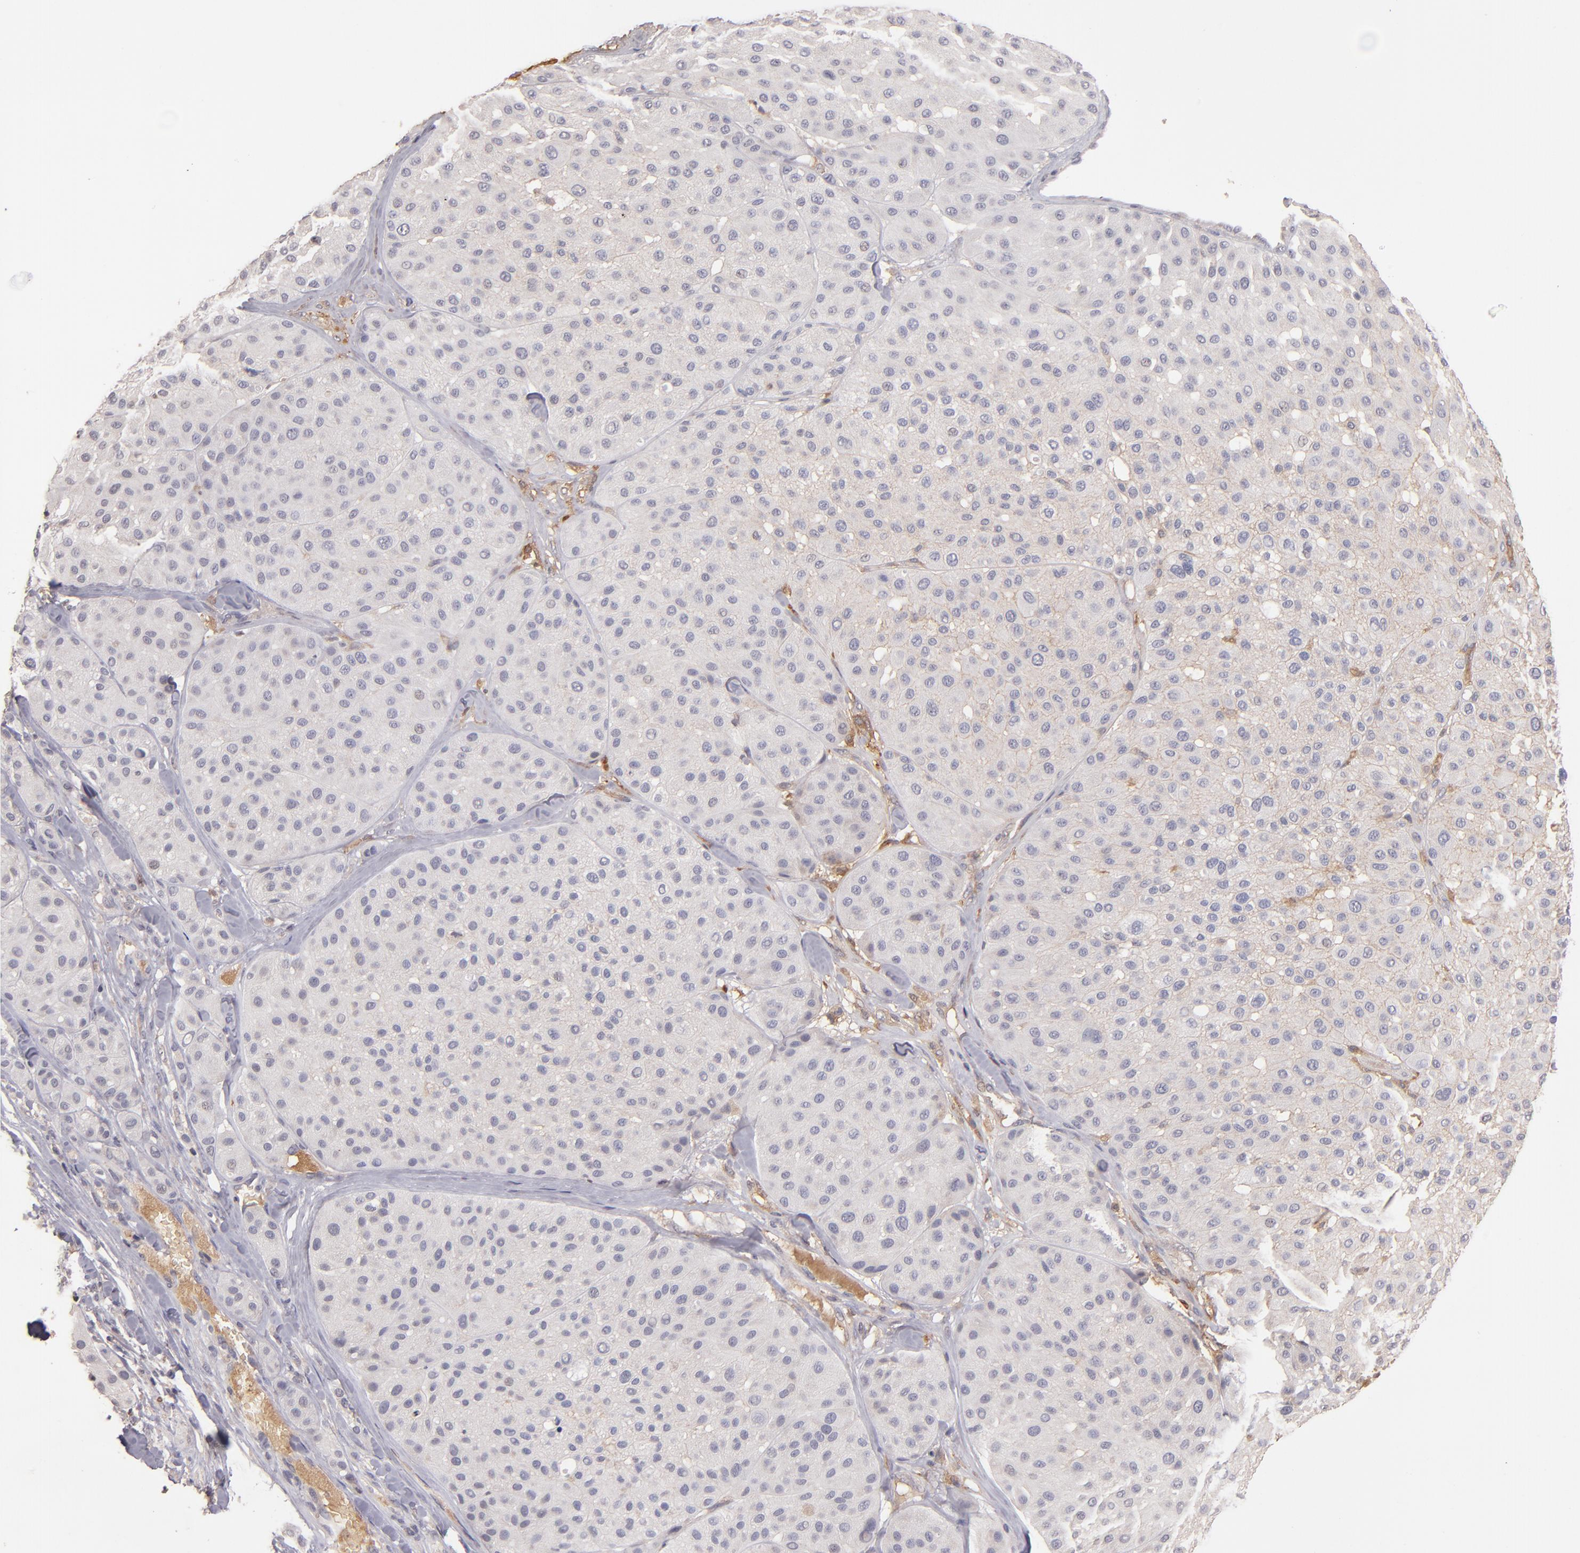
{"staining": {"intensity": "negative", "quantity": "none", "location": "none"}, "tissue": "melanoma", "cell_type": "Tumor cells", "image_type": "cancer", "snomed": [{"axis": "morphology", "description": "Normal tissue, NOS"}, {"axis": "morphology", "description": "Malignant melanoma, Metastatic site"}, {"axis": "topography", "description": "Skin"}], "caption": "Immunohistochemical staining of human melanoma displays no significant expression in tumor cells.", "gene": "SERPINC1", "patient": {"sex": "male", "age": 41}}